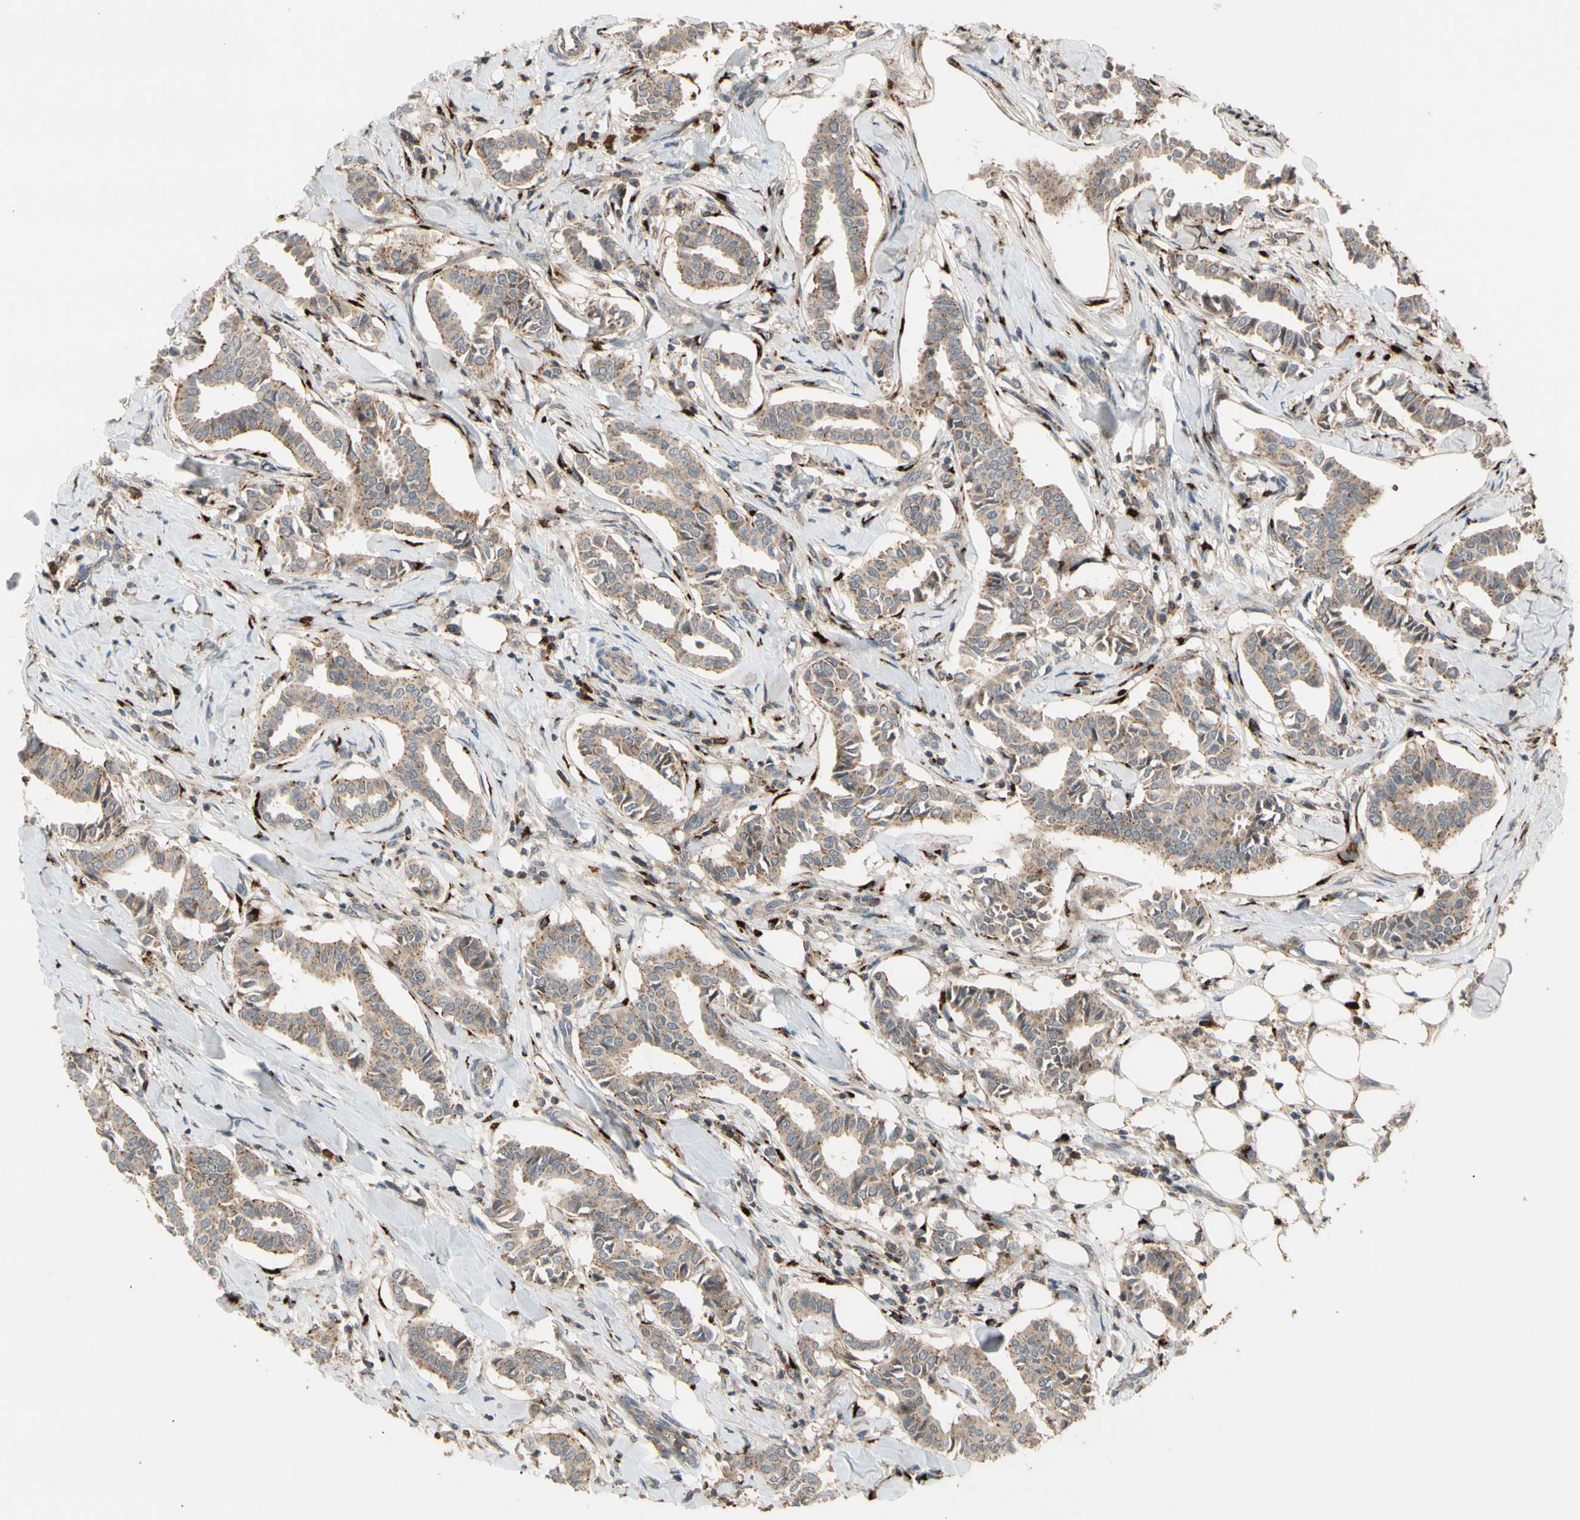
{"staining": {"intensity": "weak", "quantity": ">75%", "location": "cytoplasmic/membranous"}, "tissue": "head and neck cancer", "cell_type": "Tumor cells", "image_type": "cancer", "snomed": [{"axis": "morphology", "description": "Adenocarcinoma, NOS"}, {"axis": "topography", "description": "Salivary gland"}, {"axis": "topography", "description": "Head-Neck"}], "caption": "Protein staining demonstrates weak cytoplasmic/membranous positivity in about >75% of tumor cells in head and neck cancer (adenocarcinoma). The protein of interest is shown in brown color, while the nuclei are stained blue.", "gene": "GALNT5", "patient": {"sex": "female", "age": 59}}